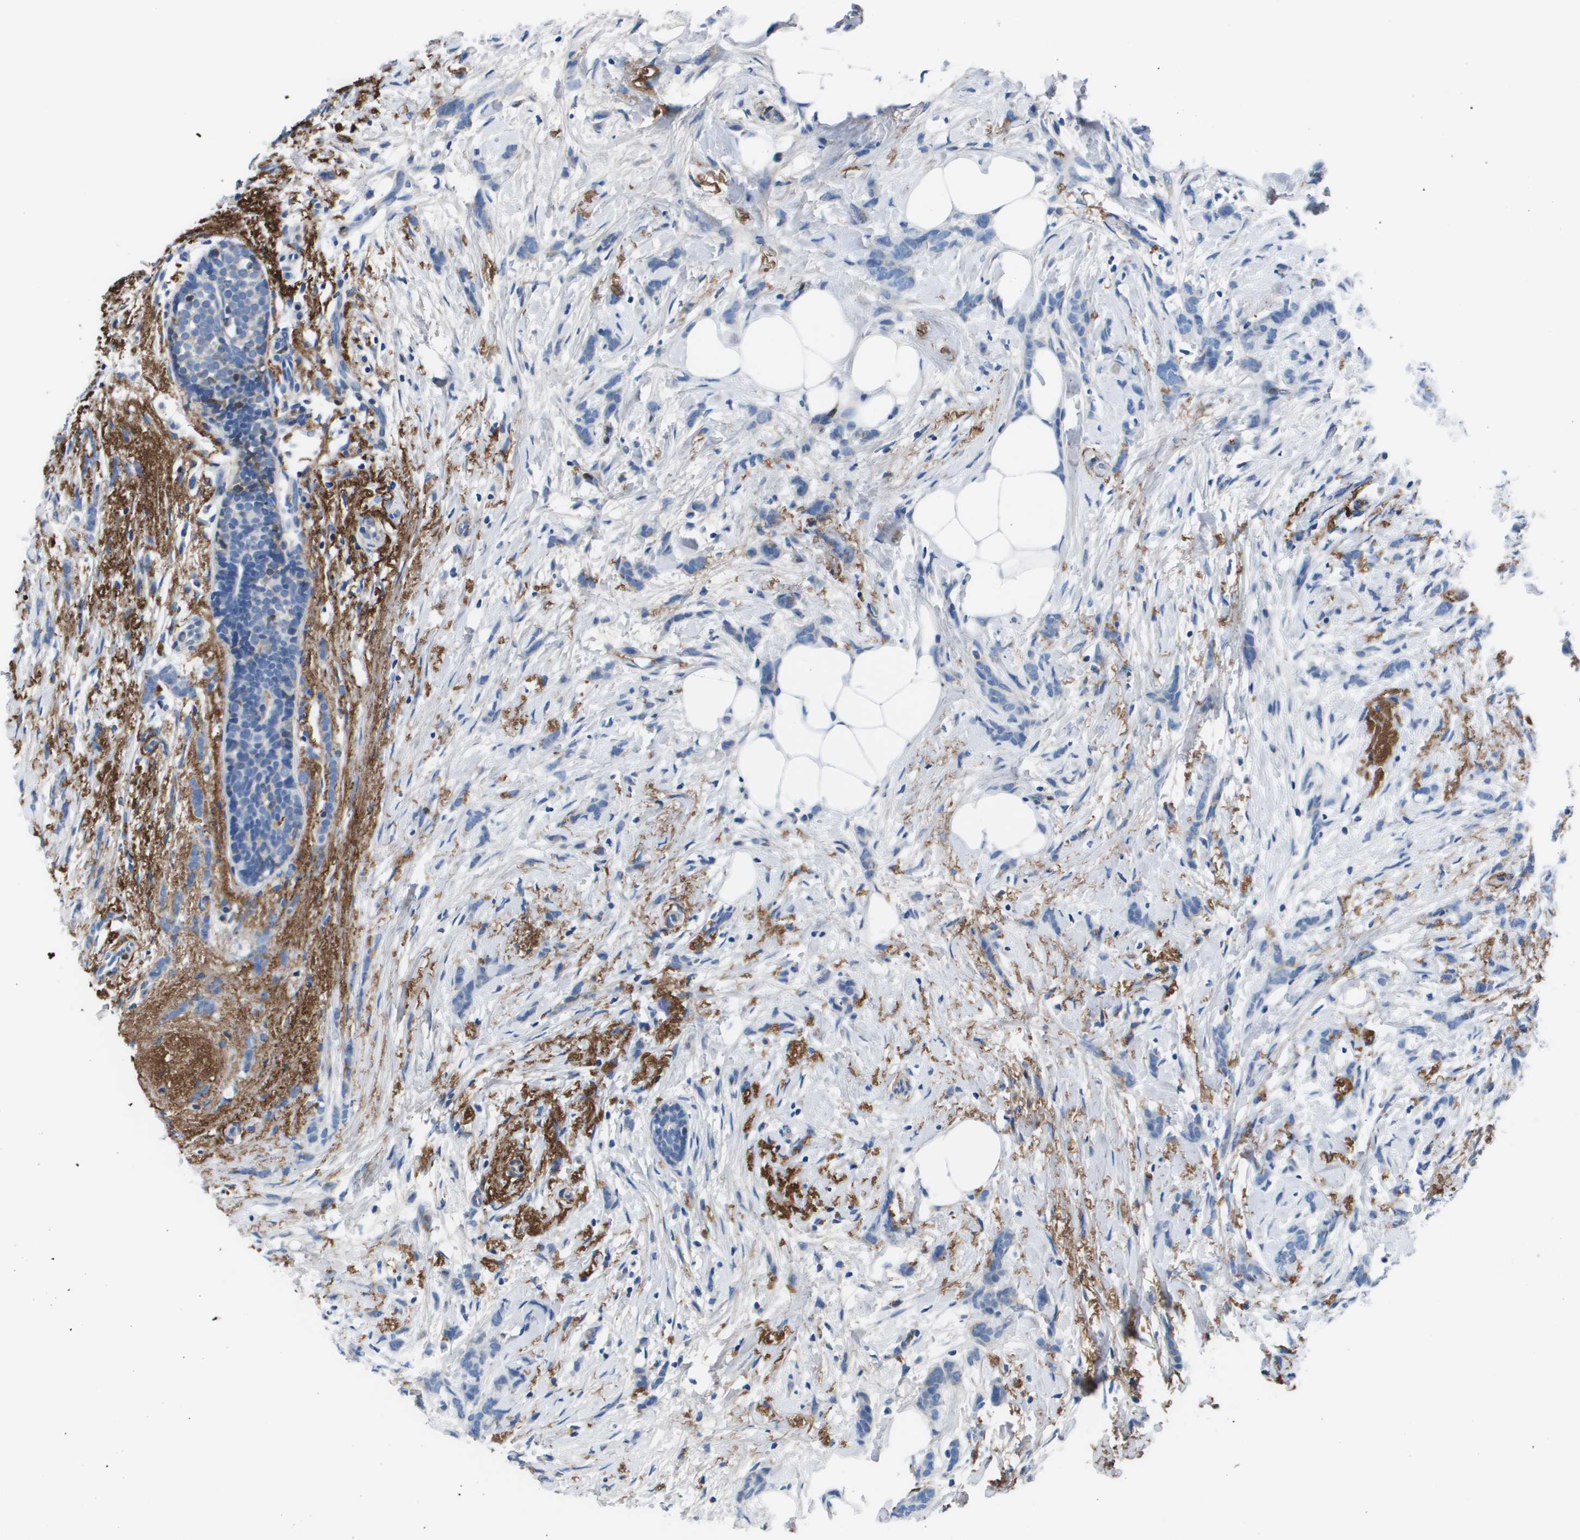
{"staining": {"intensity": "negative", "quantity": "none", "location": "none"}, "tissue": "breast cancer", "cell_type": "Tumor cells", "image_type": "cancer", "snomed": [{"axis": "morphology", "description": "Lobular carcinoma, in situ"}, {"axis": "morphology", "description": "Lobular carcinoma"}, {"axis": "topography", "description": "Breast"}], "caption": "The image demonstrates no staining of tumor cells in breast cancer.", "gene": "VTN", "patient": {"sex": "female", "age": 41}}